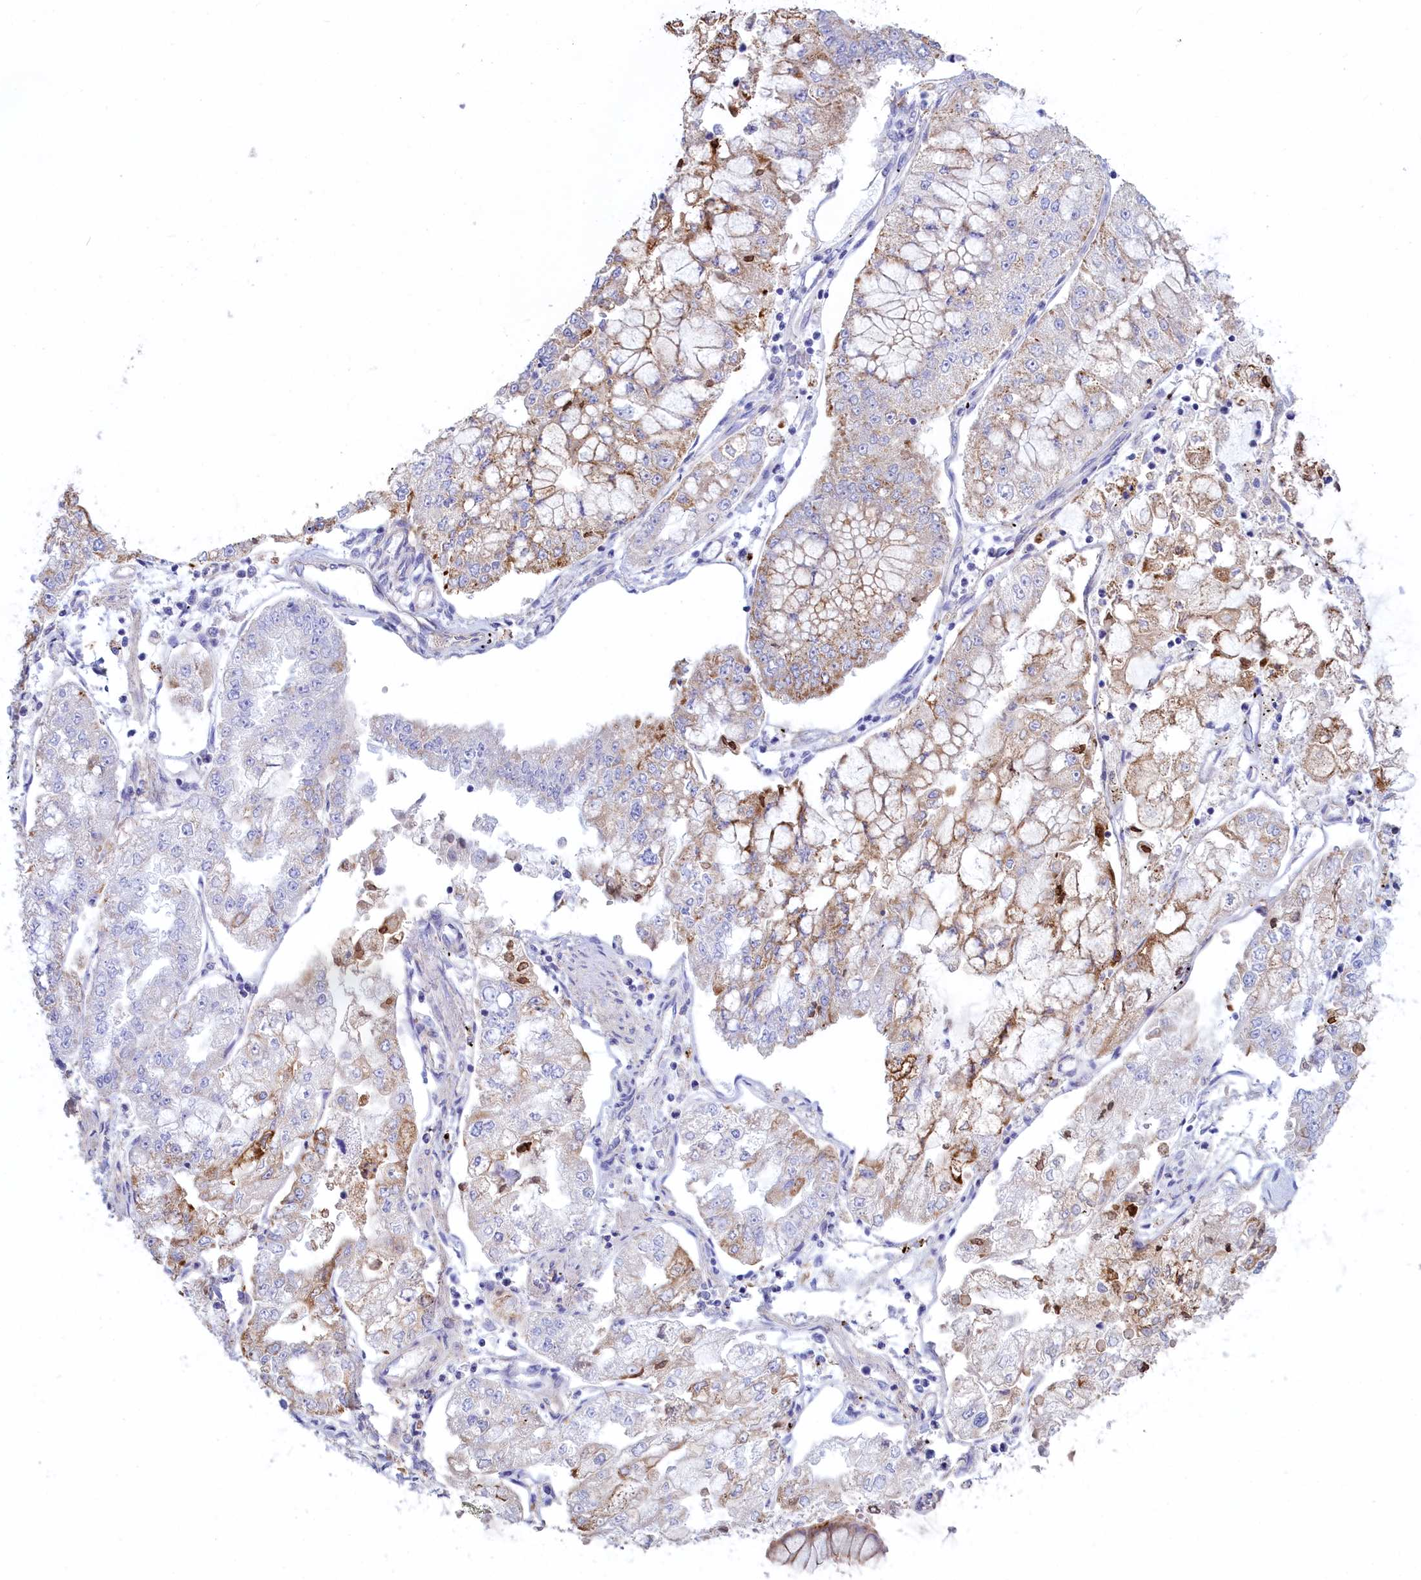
{"staining": {"intensity": "moderate", "quantity": "<25%", "location": "cytoplasmic/membranous"}, "tissue": "stomach cancer", "cell_type": "Tumor cells", "image_type": "cancer", "snomed": [{"axis": "morphology", "description": "Adenocarcinoma, NOS"}, {"axis": "topography", "description": "Stomach"}], "caption": "DAB immunohistochemical staining of stomach adenocarcinoma demonstrates moderate cytoplasmic/membranous protein expression in about <25% of tumor cells.", "gene": "WDR6", "patient": {"sex": "male", "age": 76}}